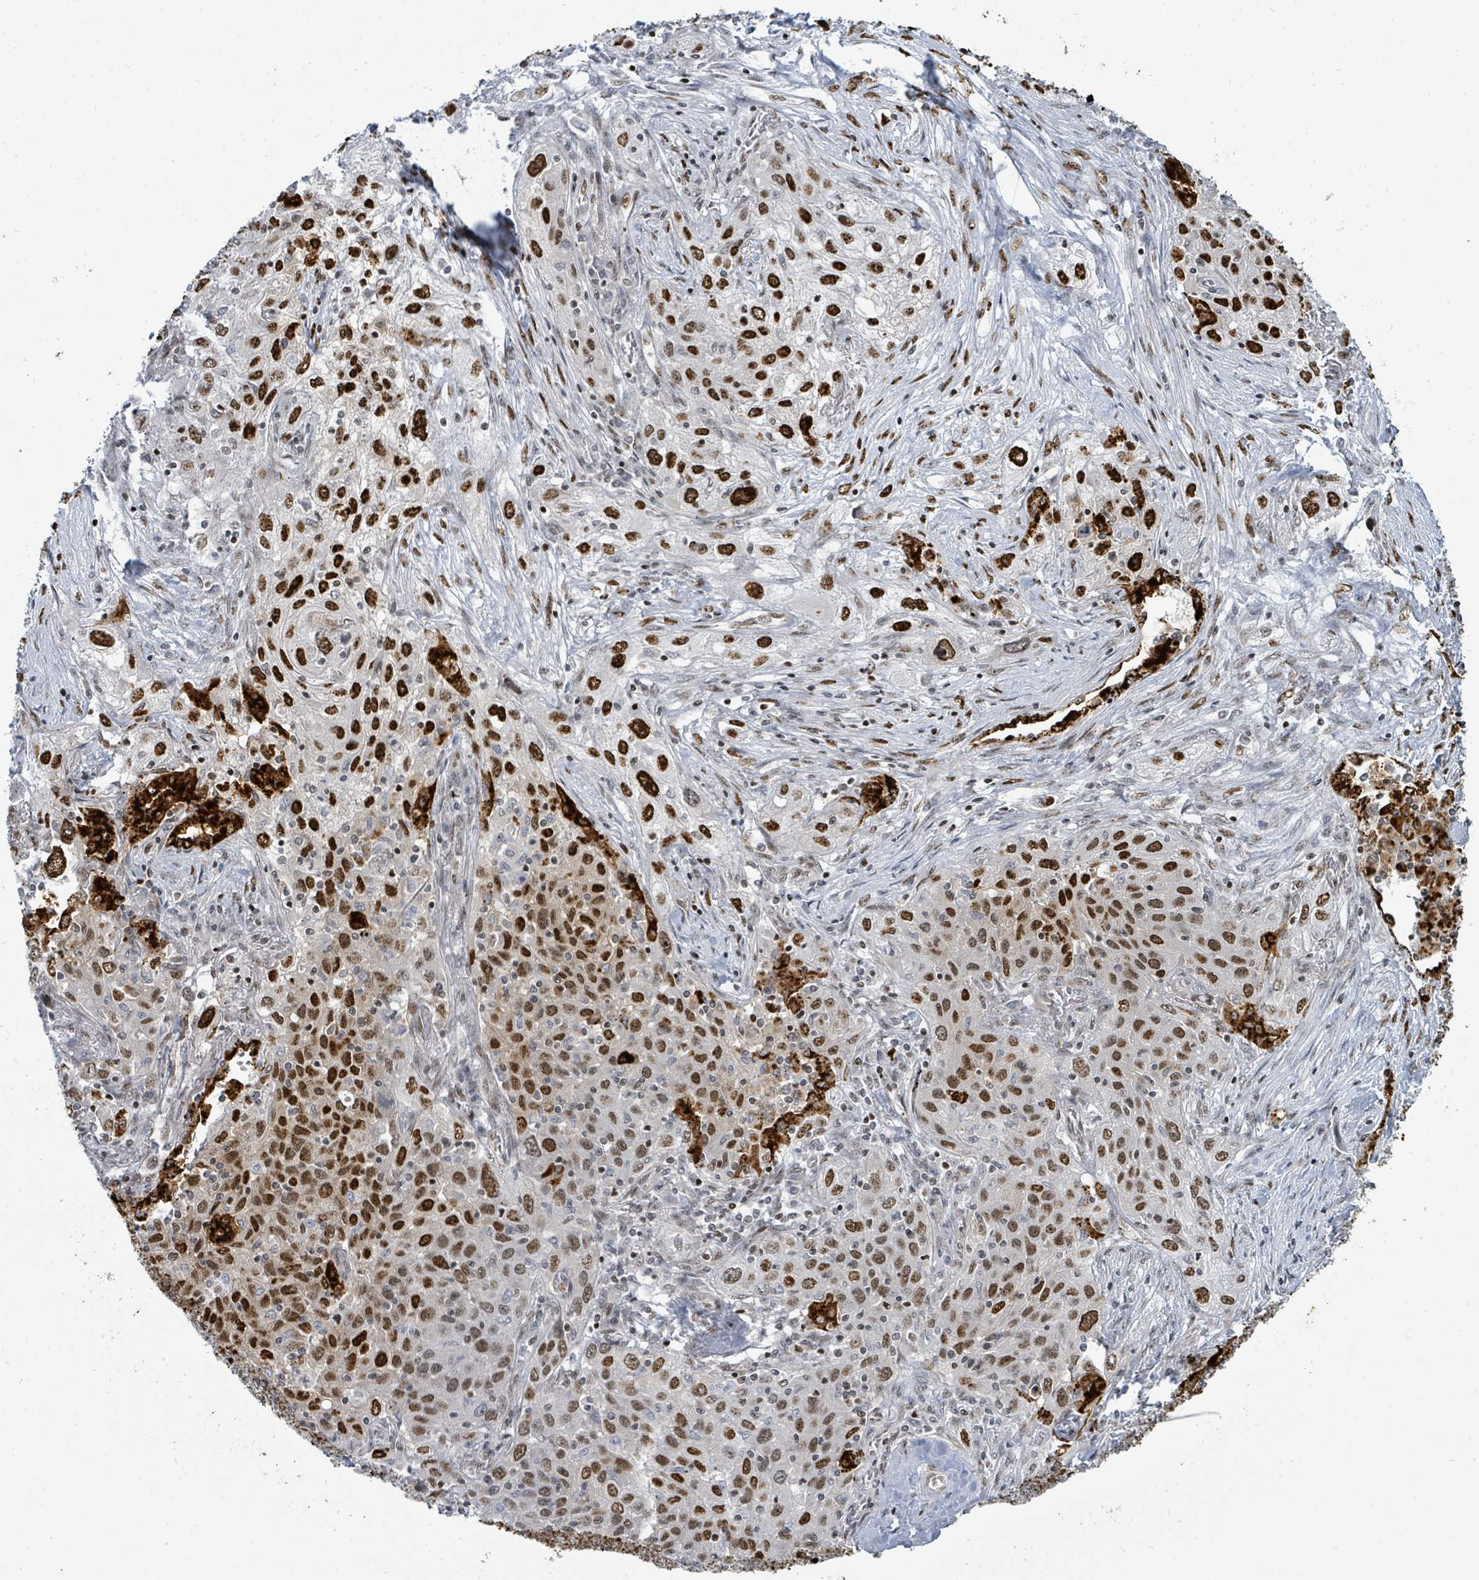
{"staining": {"intensity": "strong", "quantity": ">75%", "location": "nuclear"}, "tissue": "lung cancer", "cell_type": "Tumor cells", "image_type": "cancer", "snomed": [{"axis": "morphology", "description": "Squamous cell carcinoma, NOS"}, {"axis": "topography", "description": "Lung"}], "caption": "Protein staining reveals strong nuclear positivity in approximately >75% of tumor cells in lung cancer.", "gene": "SUMO4", "patient": {"sex": "female", "age": 69}}